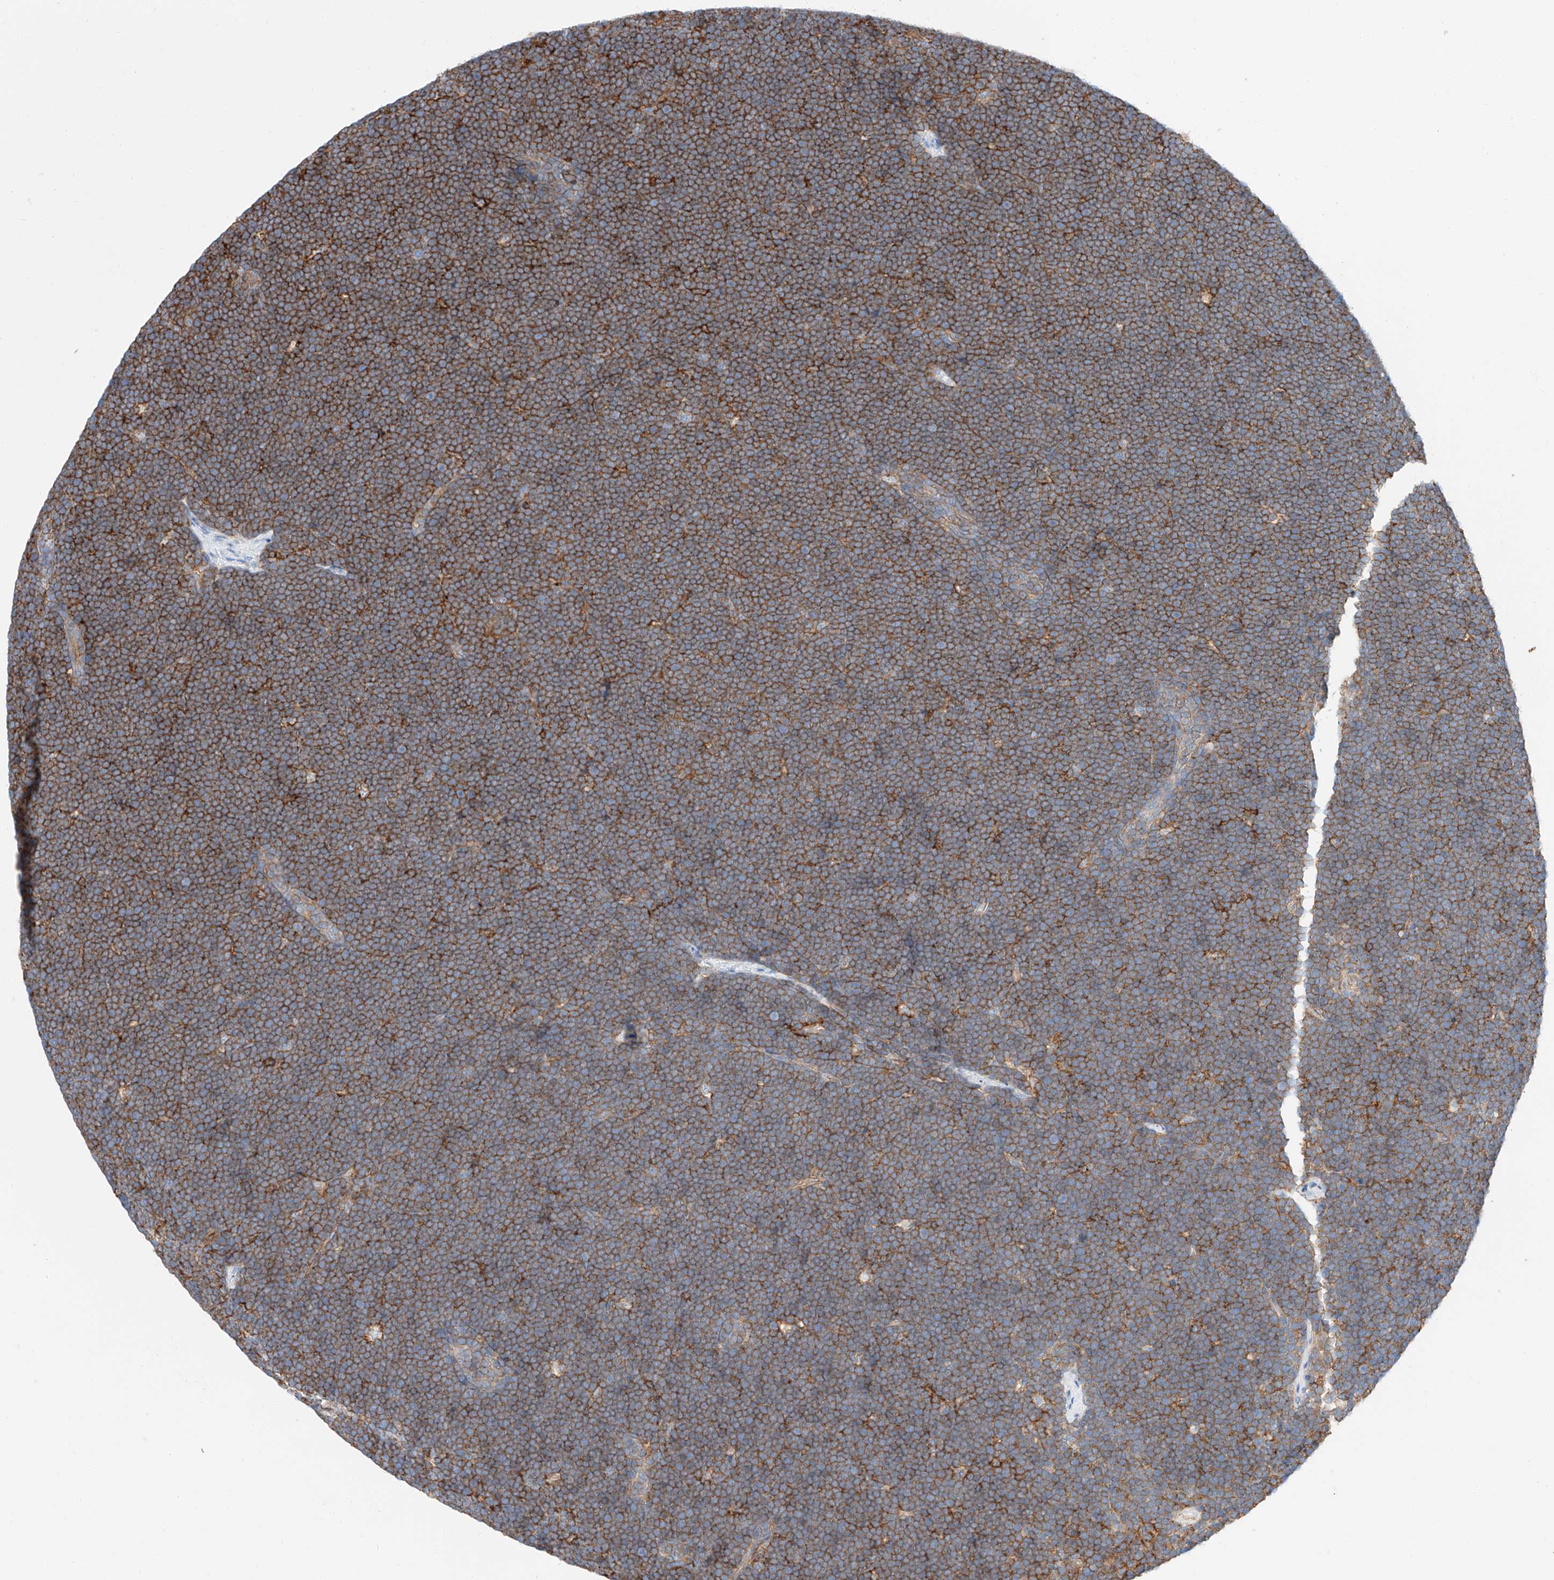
{"staining": {"intensity": "strong", "quantity": ">75%", "location": "cytoplasmic/membranous"}, "tissue": "lymphoma", "cell_type": "Tumor cells", "image_type": "cancer", "snomed": [{"axis": "morphology", "description": "Malignant lymphoma, non-Hodgkin's type, High grade"}, {"axis": "topography", "description": "Lymph node"}], "caption": "Lymphoma stained with immunohistochemistry (IHC) displays strong cytoplasmic/membranous positivity in approximately >75% of tumor cells.", "gene": "HAUS4", "patient": {"sex": "male", "age": 13}}